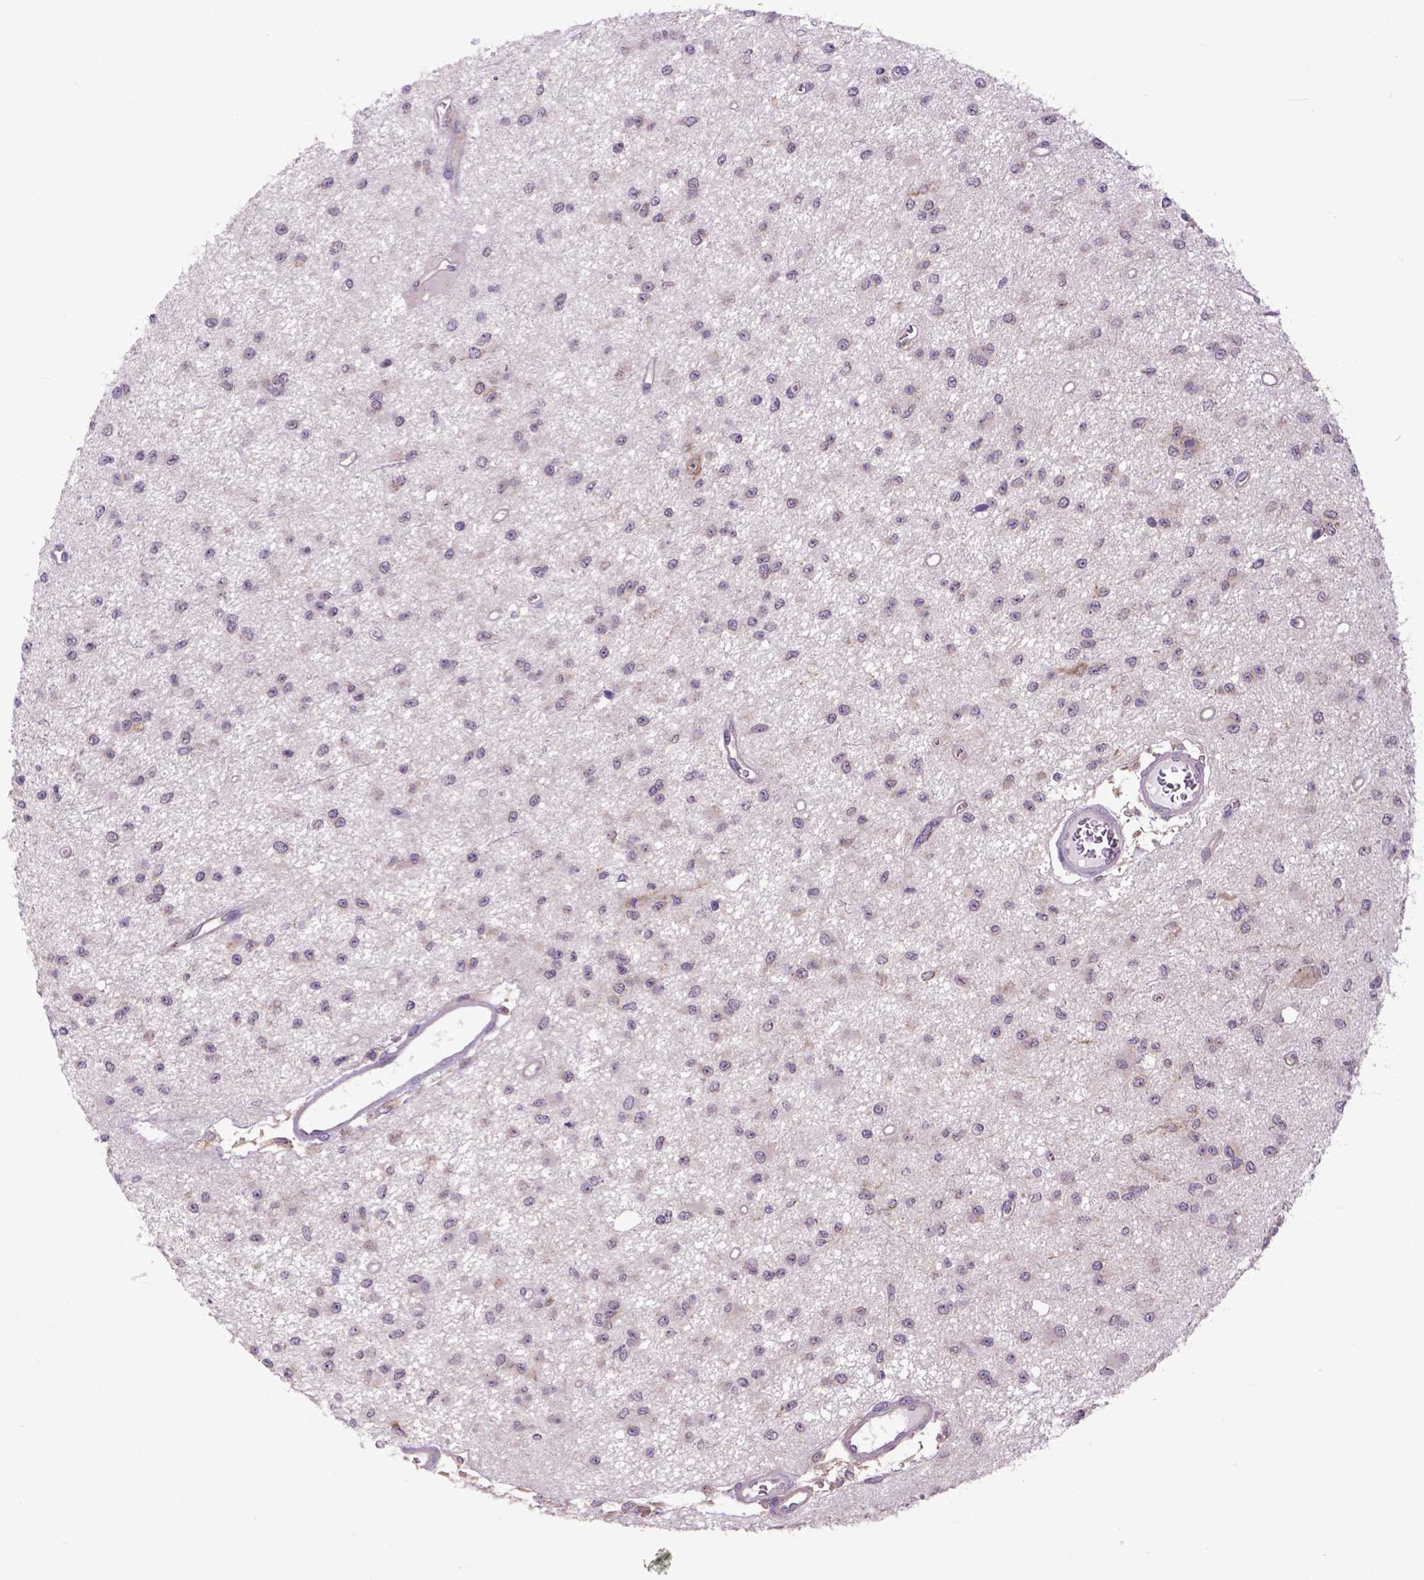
{"staining": {"intensity": "weak", "quantity": "25%-75%", "location": "cytoplasmic/membranous"}, "tissue": "glioma", "cell_type": "Tumor cells", "image_type": "cancer", "snomed": [{"axis": "morphology", "description": "Glioma, malignant, Low grade"}, {"axis": "topography", "description": "Brain"}], "caption": "Low-grade glioma (malignant) stained with DAB (3,3'-diaminobenzidine) immunohistochemistry displays low levels of weak cytoplasmic/membranous expression in about 25%-75% of tumor cells. (brown staining indicates protein expression, while blue staining denotes nuclei).", "gene": "ARL1", "patient": {"sex": "female", "age": 45}}